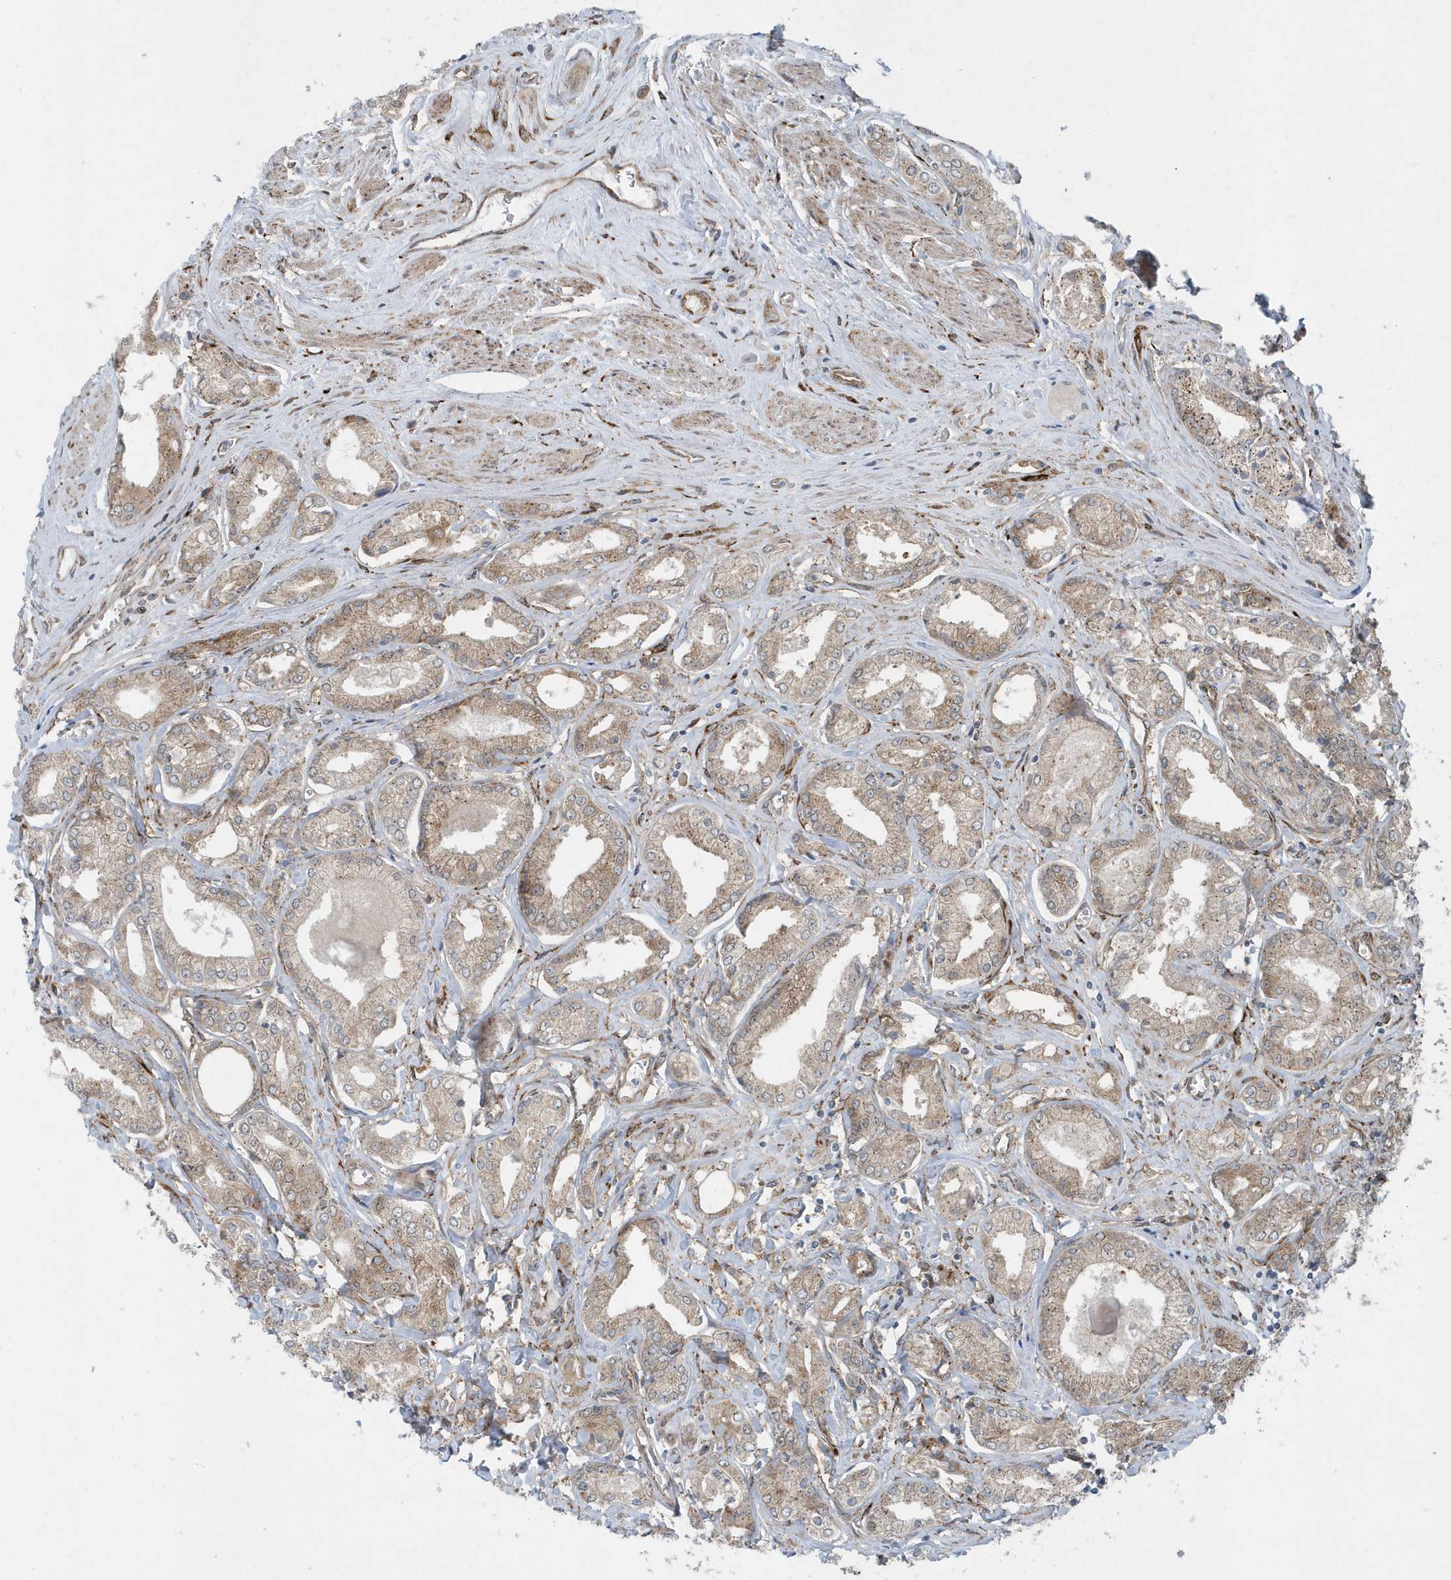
{"staining": {"intensity": "weak", "quantity": "25%-75%", "location": "cytoplasmic/membranous"}, "tissue": "prostate cancer", "cell_type": "Tumor cells", "image_type": "cancer", "snomed": [{"axis": "morphology", "description": "Adenocarcinoma, Low grade"}, {"axis": "topography", "description": "Prostate"}], "caption": "Human low-grade adenocarcinoma (prostate) stained for a protein (brown) exhibits weak cytoplasmic/membranous positive positivity in approximately 25%-75% of tumor cells.", "gene": "FAM98A", "patient": {"sex": "male", "age": 60}}